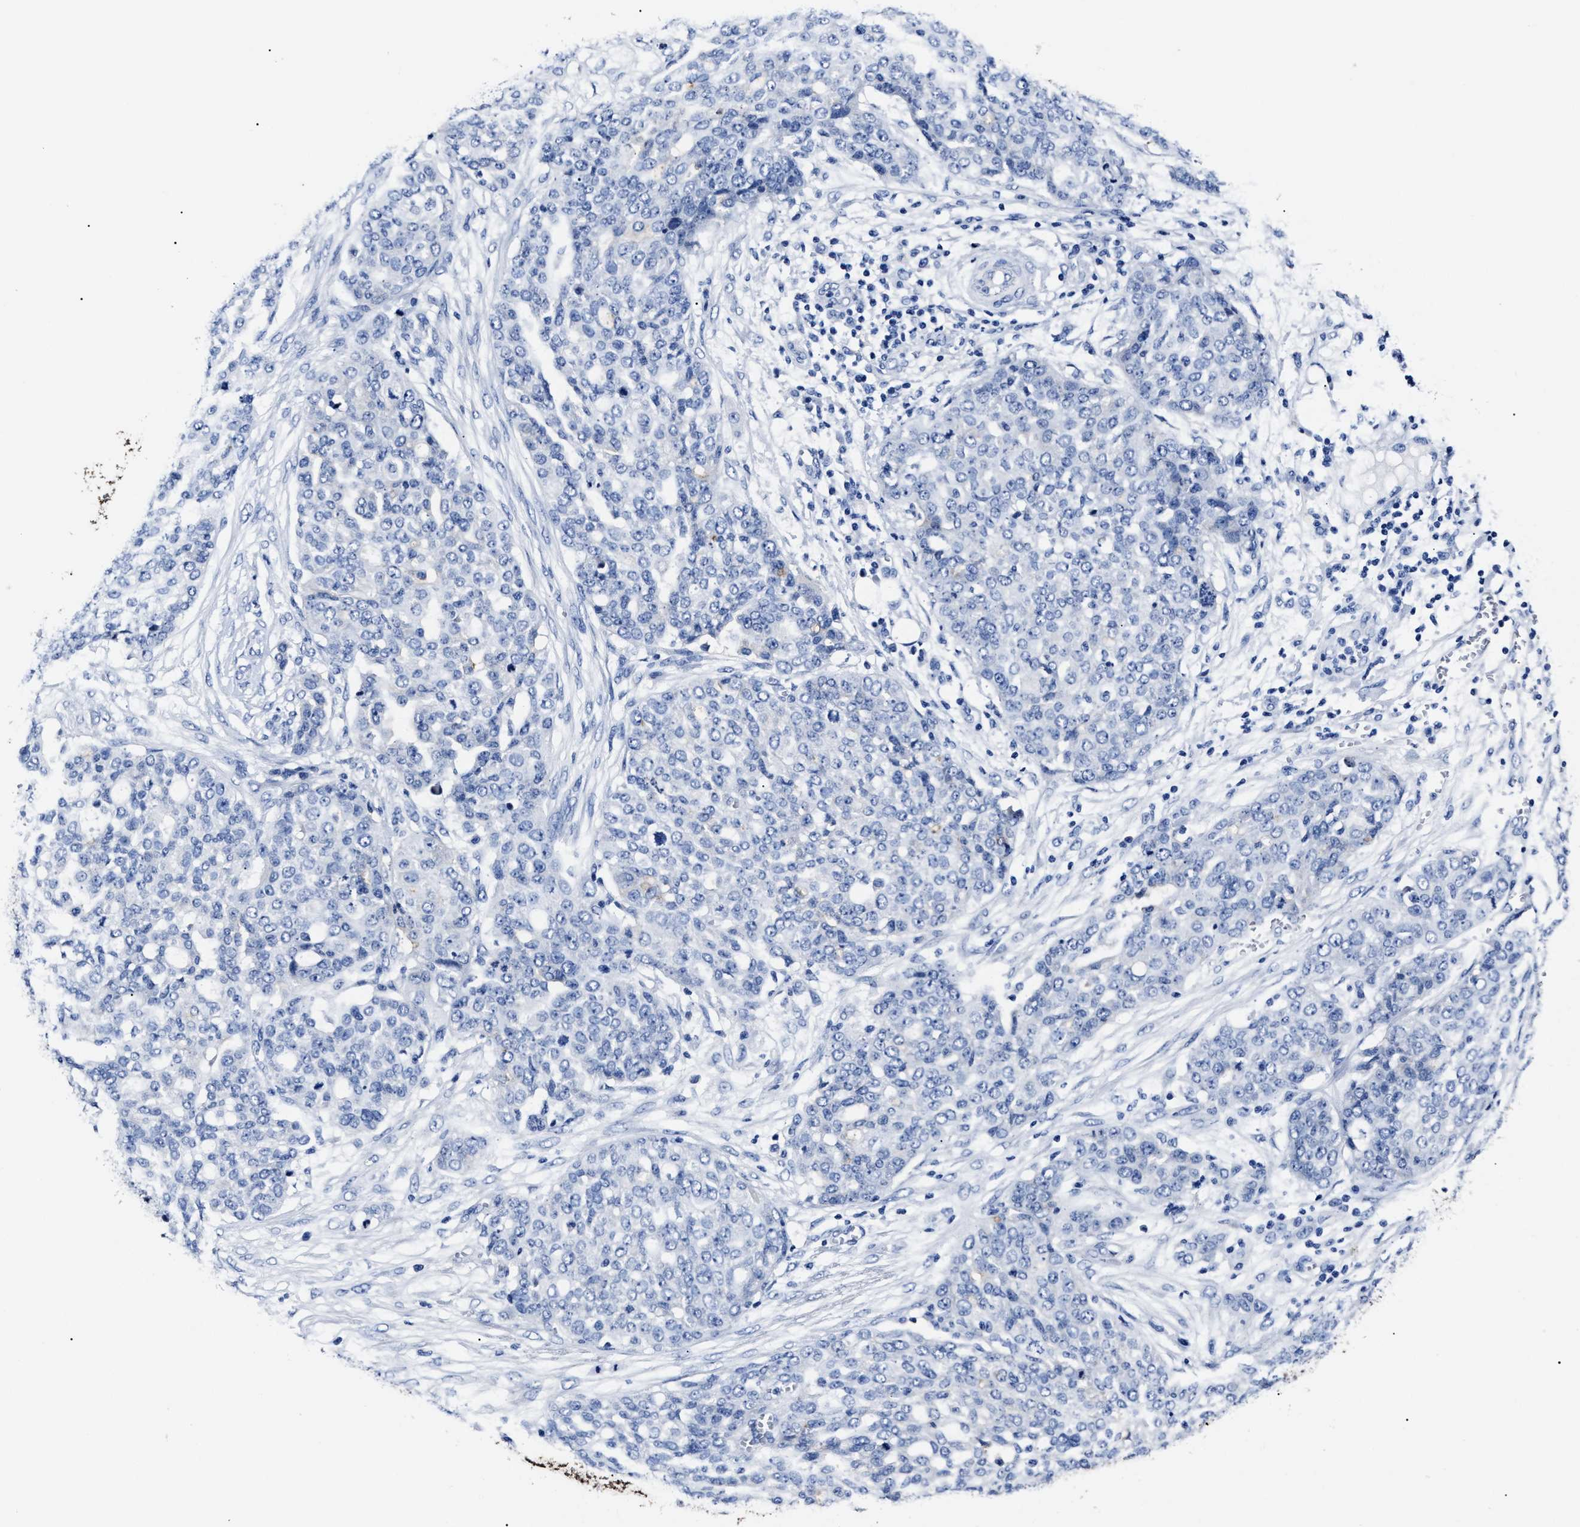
{"staining": {"intensity": "negative", "quantity": "none", "location": "none"}, "tissue": "ovarian cancer", "cell_type": "Tumor cells", "image_type": "cancer", "snomed": [{"axis": "morphology", "description": "Cystadenocarcinoma, serous, NOS"}, {"axis": "topography", "description": "Soft tissue"}, {"axis": "topography", "description": "Ovary"}], "caption": "Human ovarian serous cystadenocarcinoma stained for a protein using IHC demonstrates no staining in tumor cells.", "gene": "ALPG", "patient": {"sex": "female", "age": 57}}